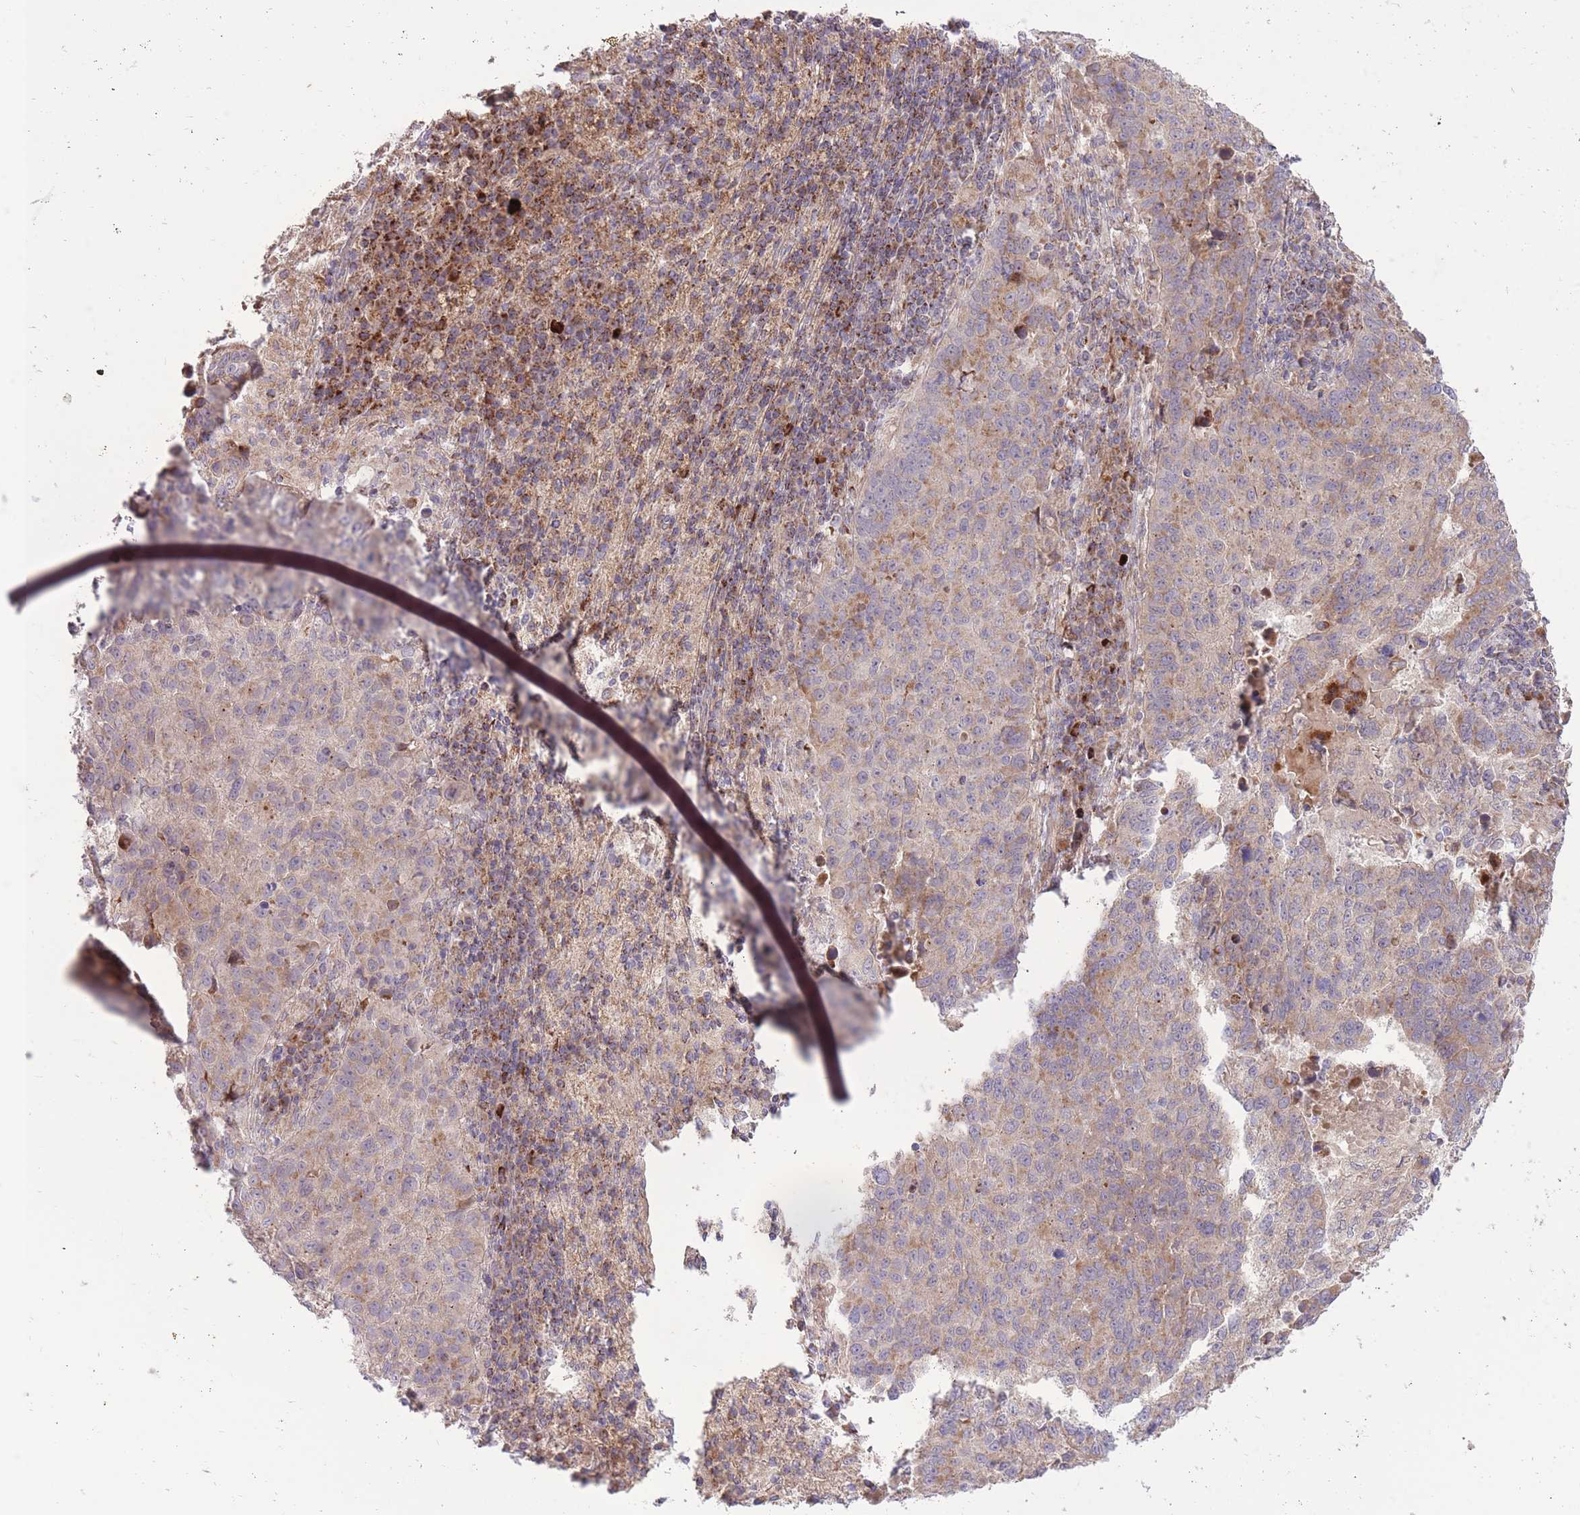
{"staining": {"intensity": "weak", "quantity": "25%-75%", "location": "cytoplasmic/membranous"}, "tissue": "lung cancer", "cell_type": "Tumor cells", "image_type": "cancer", "snomed": [{"axis": "morphology", "description": "Squamous cell carcinoma, NOS"}, {"axis": "topography", "description": "Lung"}], "caption": "A brown stain labels weak cytoplasmic/membranous staining of a protein in human lung squamous cell carcinoma tumor cells. Nuclei are stained in blue.", "gene": "SLC4A4", "patient": {"sex": "male", "age": 73}}